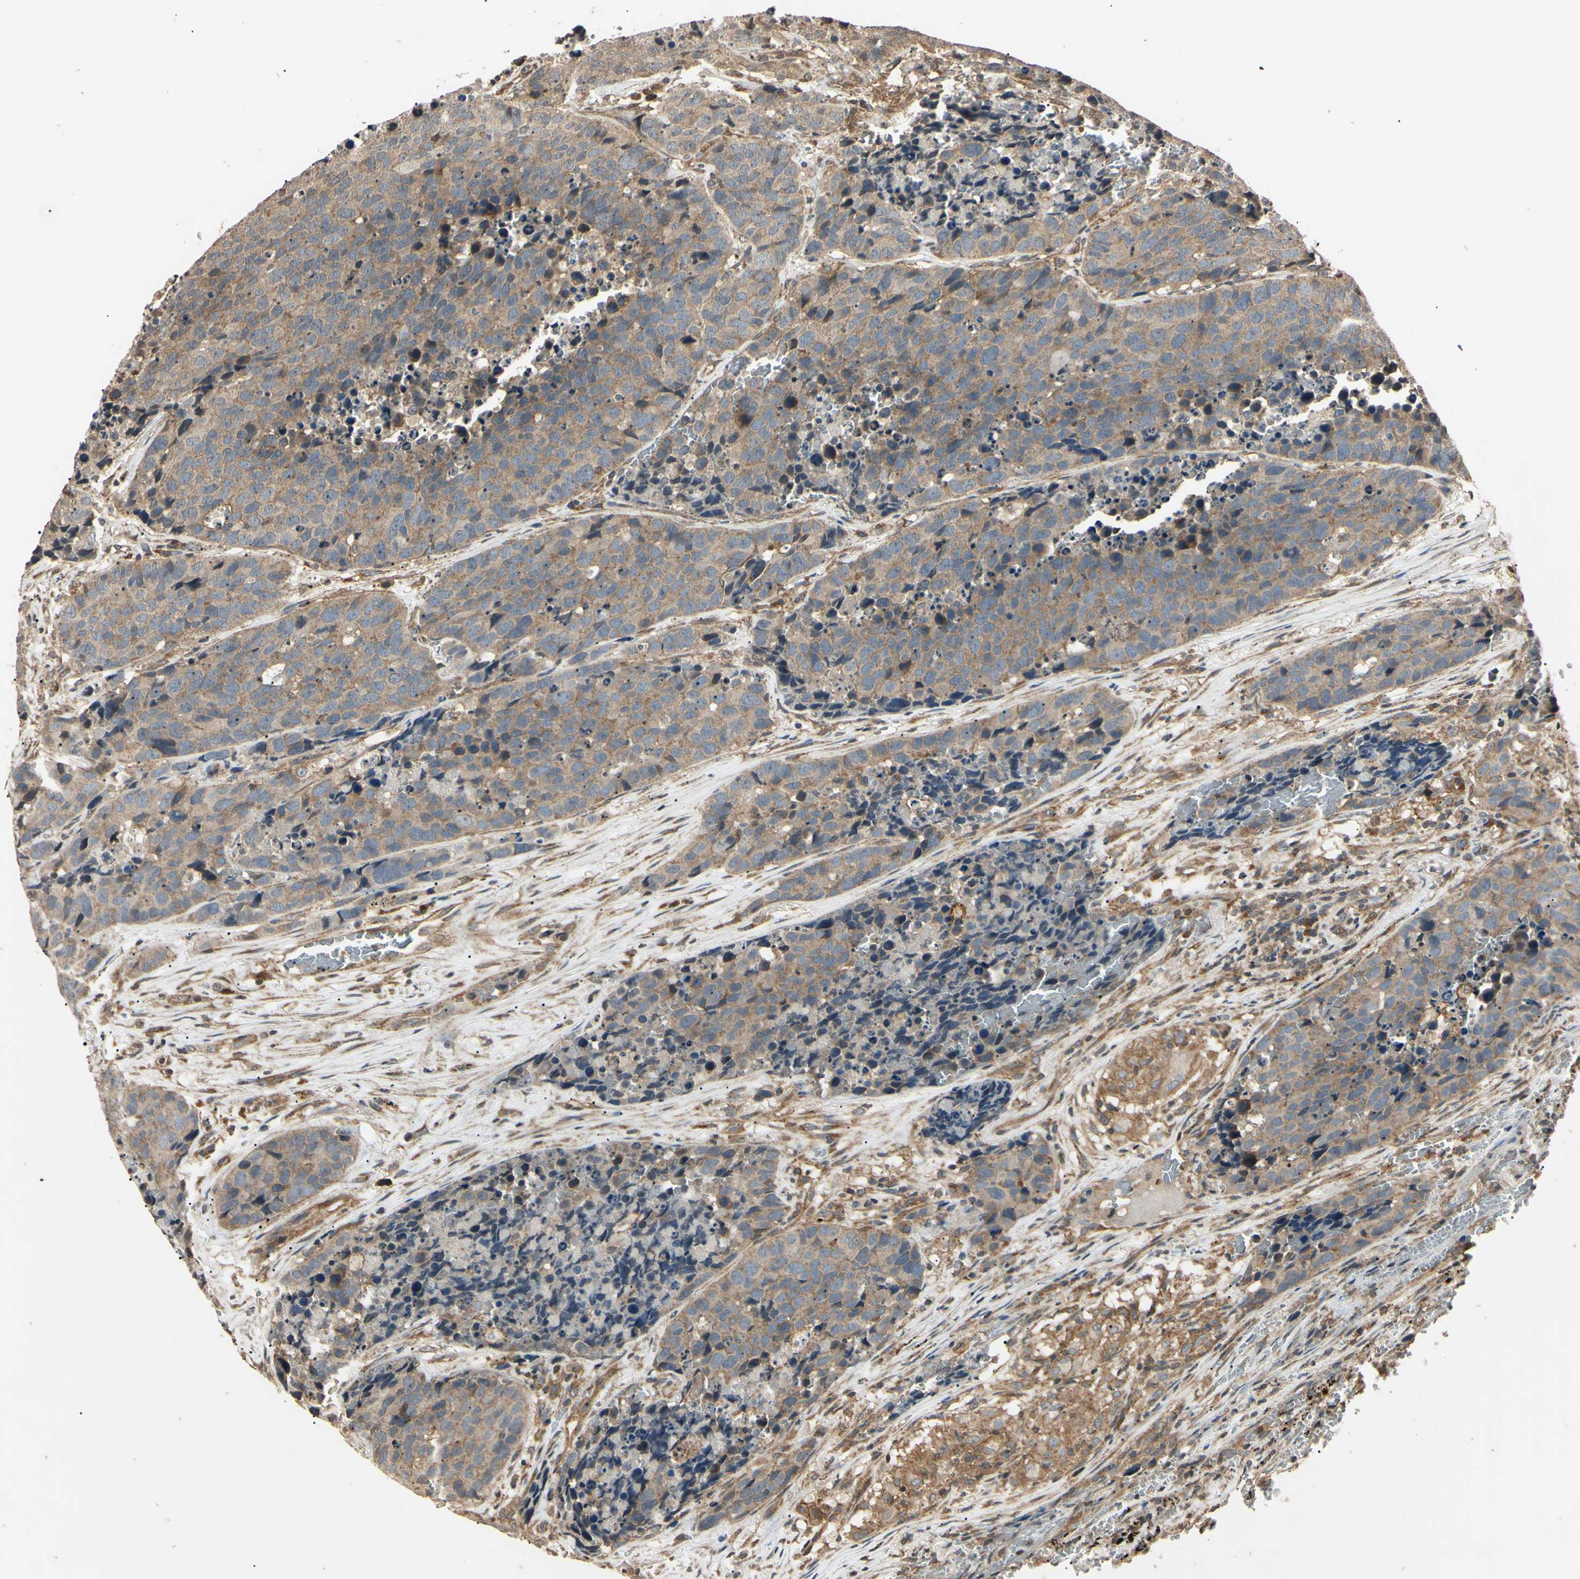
{"staining": {"intensity": "weak", "quantity": "25%-75%", "location": "cytoplasmic/membranous"}, "tissue": "carcinoid", "cell_type": "Tumor cells", "image_type": "cancer", "snomed": [{"axis": "morphology", "description": "Carcinoid, malignant, NOS"}, {"axis": "topography", "description": "Lung"}], "caption": "A brown stain highlights weak cytoplasmic/membranous staining of a protein in carcinoid (malignant) tumor cells.", "gene": "EPN1", "patient": {"sex": "male", "age": 60}}